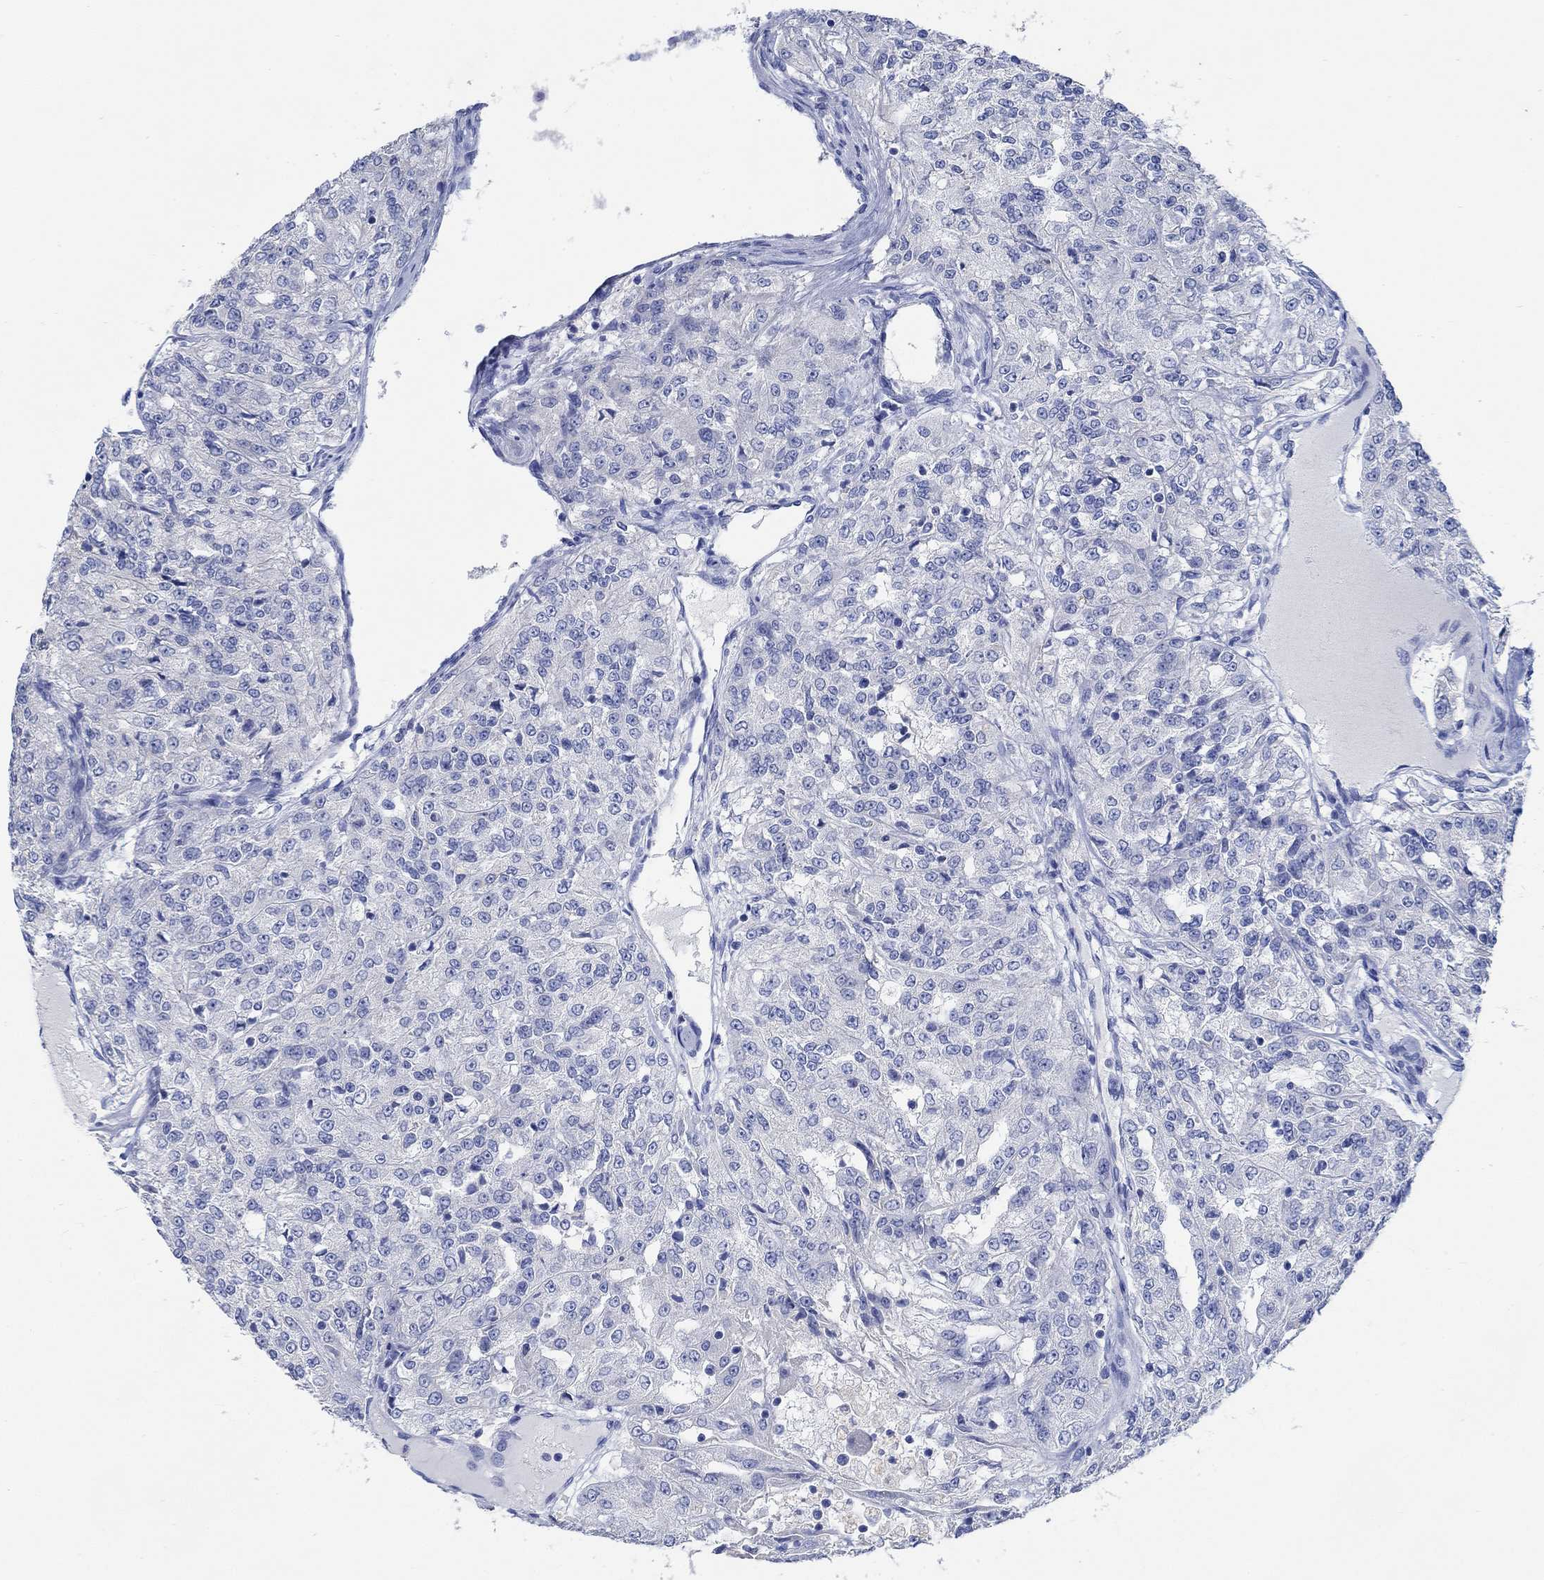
{"staining": {"intensity": "negative", "quantity": "none", "location": "none"}, "tissue": "renal cancer", "cell_type": "Tumor cells", "image_type": "cancer", "snomed": [{"axis": "morphology", "description": "Adenocarcinoma, NOS"}, {"axis": "topography", "description": "Kidney"}], "caption": "Micrograph shows no protein positivity in tumor cells of renal adenocarcinoma tissue.", "gene": "PPP1R17", "patient": {"sex": "female", "age": 63}}